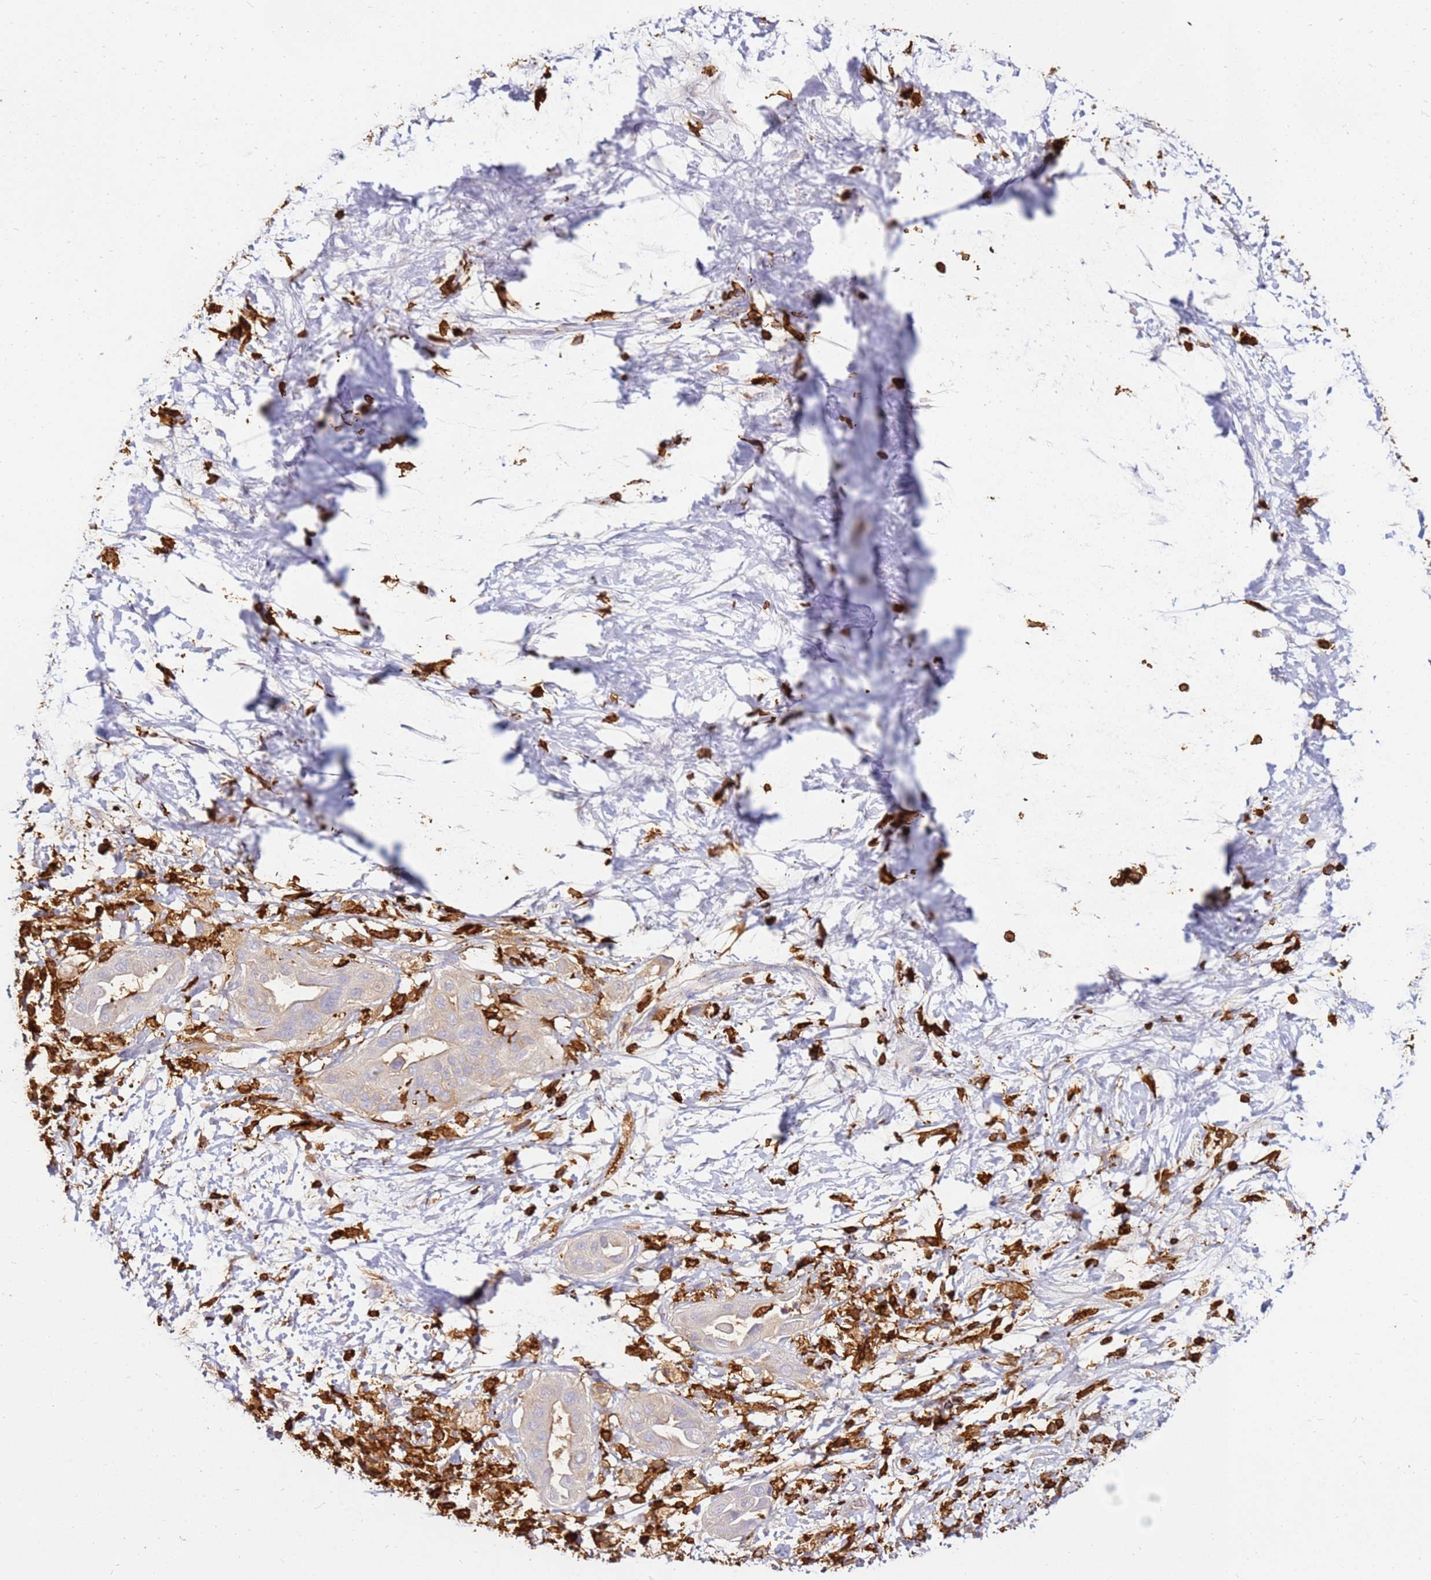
{"staining": {"intensity": "weak", "quantity": "25%-75%", "location": "cytoplasmic/membranous"}, "tissue": "pancreatic cancer", "cell_type": "Tumor cells", "image_type": "cancer", "snomed": [{"axis": "morphology", "description": "Adenocarcinoma, NOS"}, {"axis": "topography", "description": "Pancreas"}], "caption": "IHC of human pancreatic cancer reveals low levels of weak cytoplasmic/membranous positivity in approximately 25%-75% of tumor cells. (Stains: DAB (3,3'-diaminobenzidine) in brown, nuclei in blue, Microscopy: brightfield microscopy at high magnification).", "gene": "CORO1A", "patient": {"sex": "male", "age": 68}}